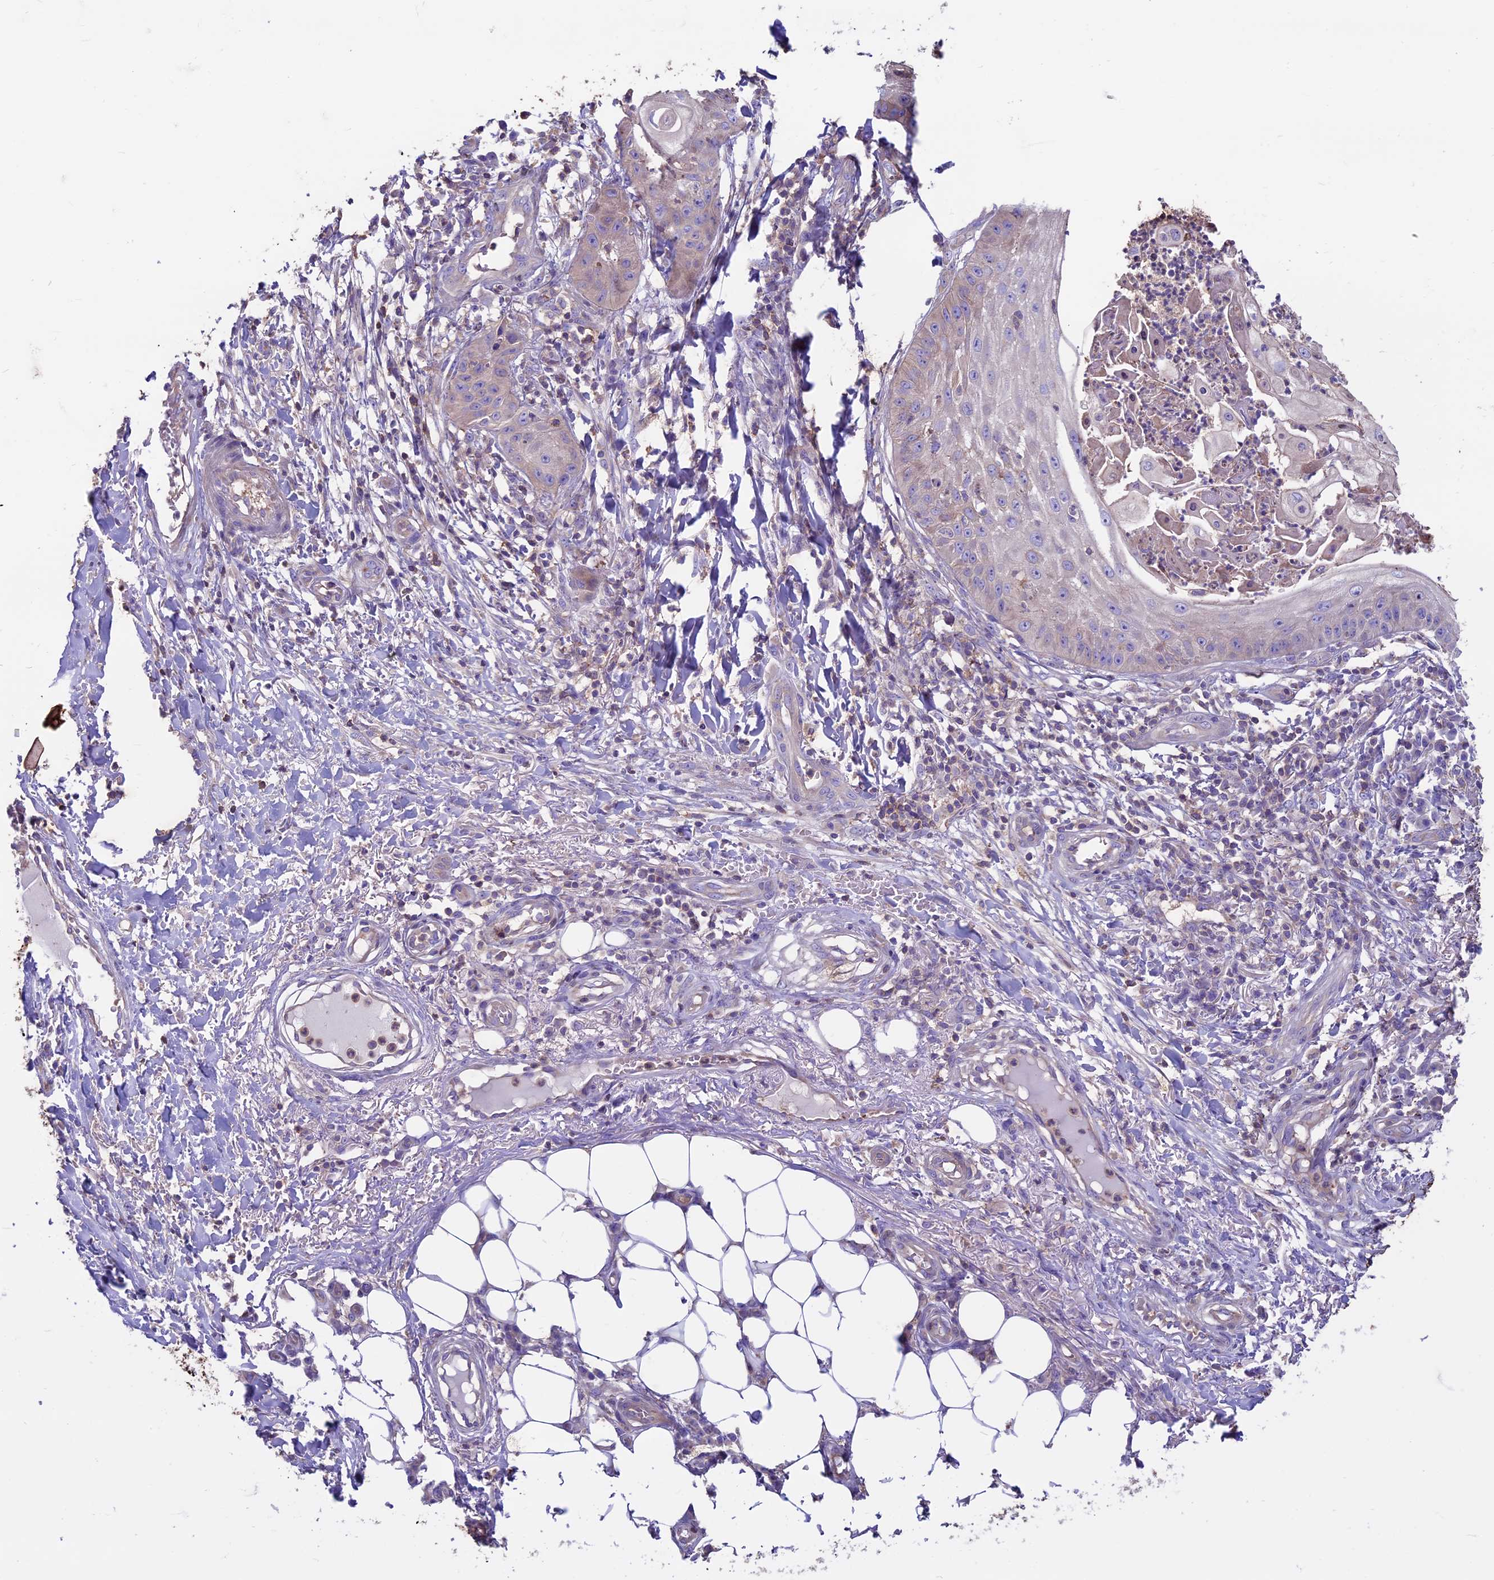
{"staining": {"intensity": "weak", "quantity": "<25%", "location": "cytoplasmic/membranous"}, "tissue": "skin cancer", "cell_type": "Tumor cells", "image_type": "cancer", "snomed": [{"axis": "morphology", "description": "Squamous cell carcinoma, NOS"}, {"axis": "topography", "description": "Skin"}], "caption": "Human skin cancer (squamous cell carcinoma) stained for a protein using immunohistochemistry displays no positivity in tumor cells.", "gene": "CDAN1", "patient": {"sex": "male", "age": 70}}